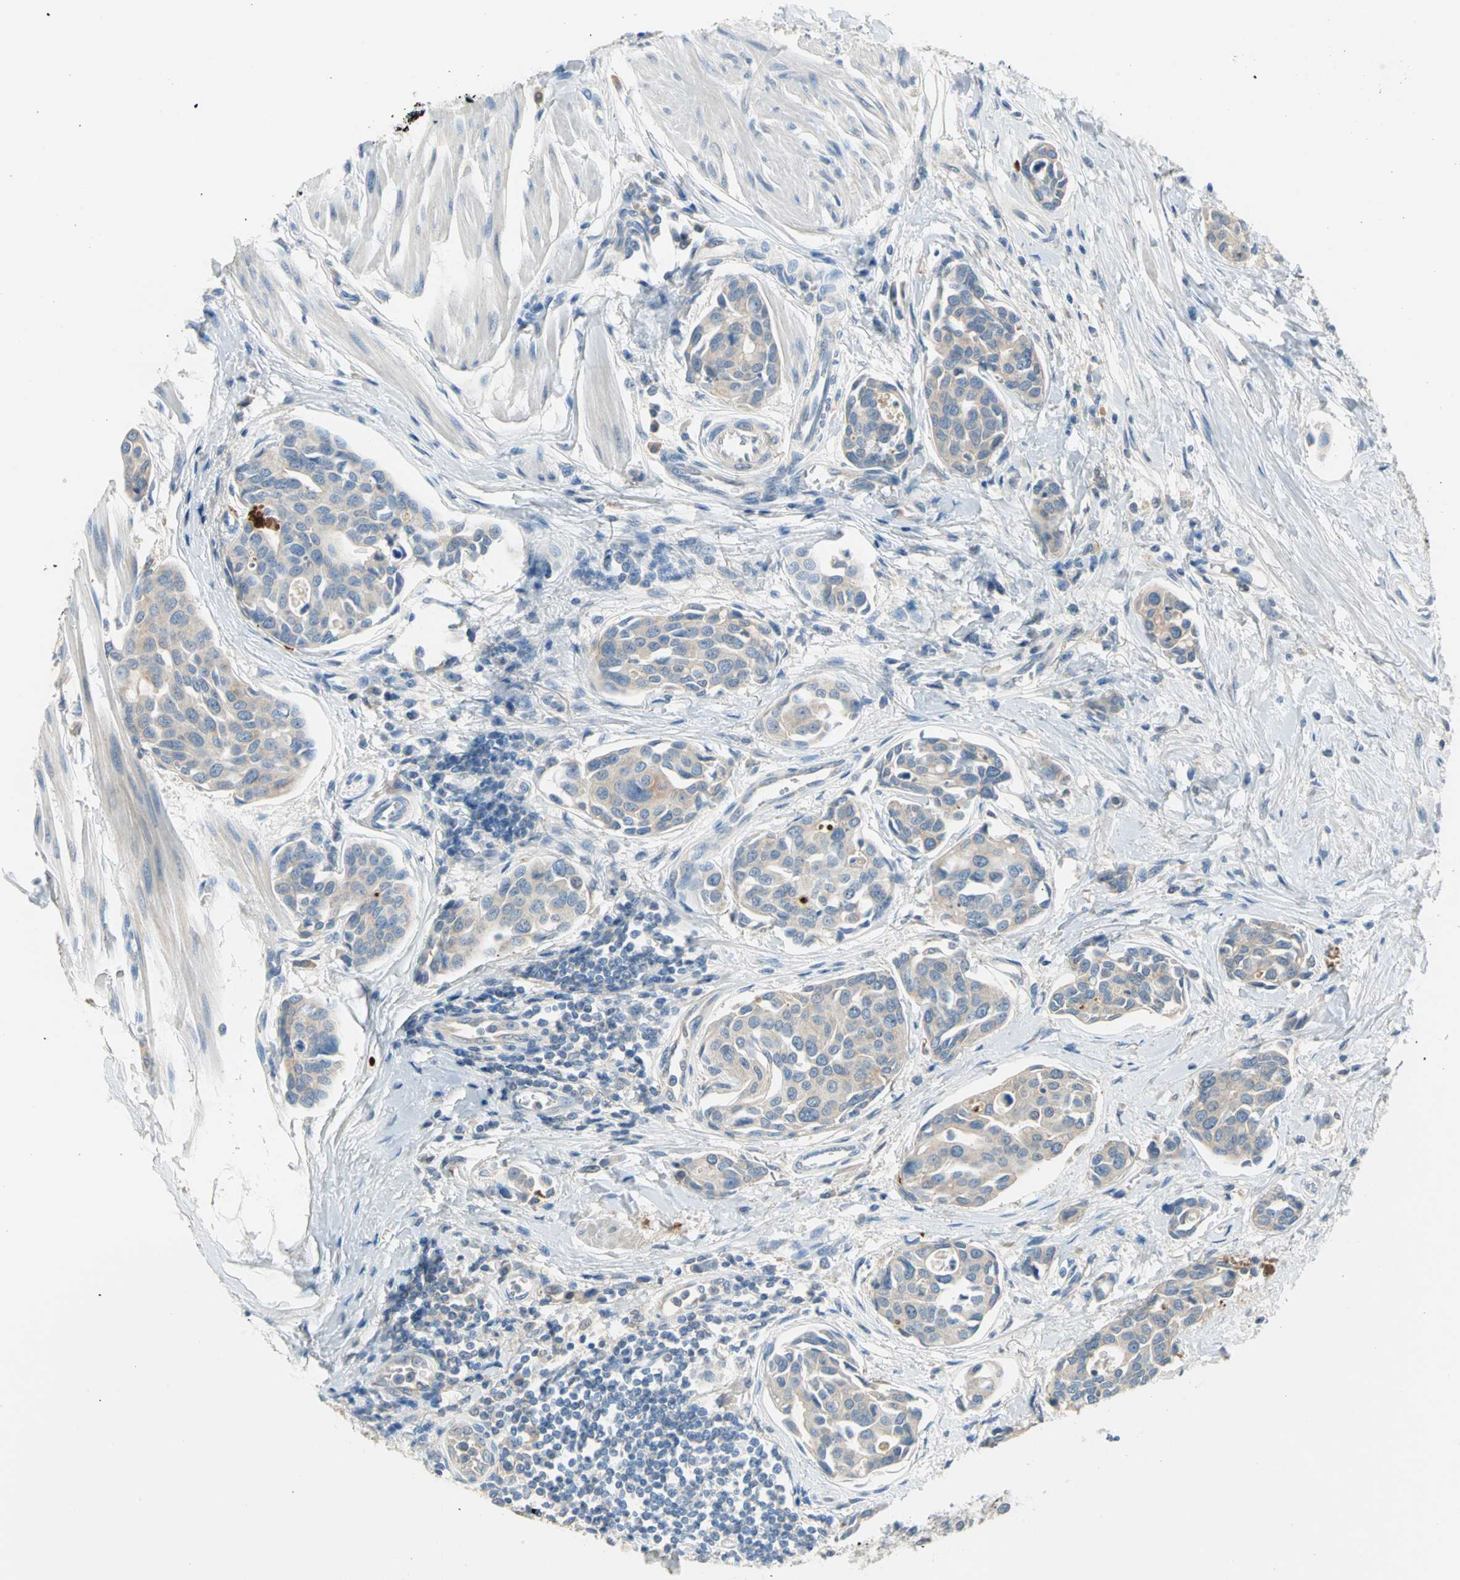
{"staining": {"intensity": "moderate", "quantity": "25%-75%", "location": "cytoplasmic/membranous"}, "tissue": "urothelial cancer", "cell_type": "Tumor cells", "image_type": "cancer", "snomed": [{"axis": "morphology", "description": "Urothelial carcinoma, High grade"}, {"axis": "topography", "description": "Urinary bladder"}], "caption": "IHC staining of high-grade urothelial carcinoma, which demonstrates medium levels of moderate cytoplasmic/membranous expression in about 25%-75% of tumor cells indicating moderate cytoplasmic/membranous protein positivity. The staining was performed using DAB (3,3'-diaminobenzidine) (brown) for protein detection and nuclei were counterstained in hematoxylin (blue).", "gene": "ZIC1", "patient": {"sex": "male", "age": 78}}